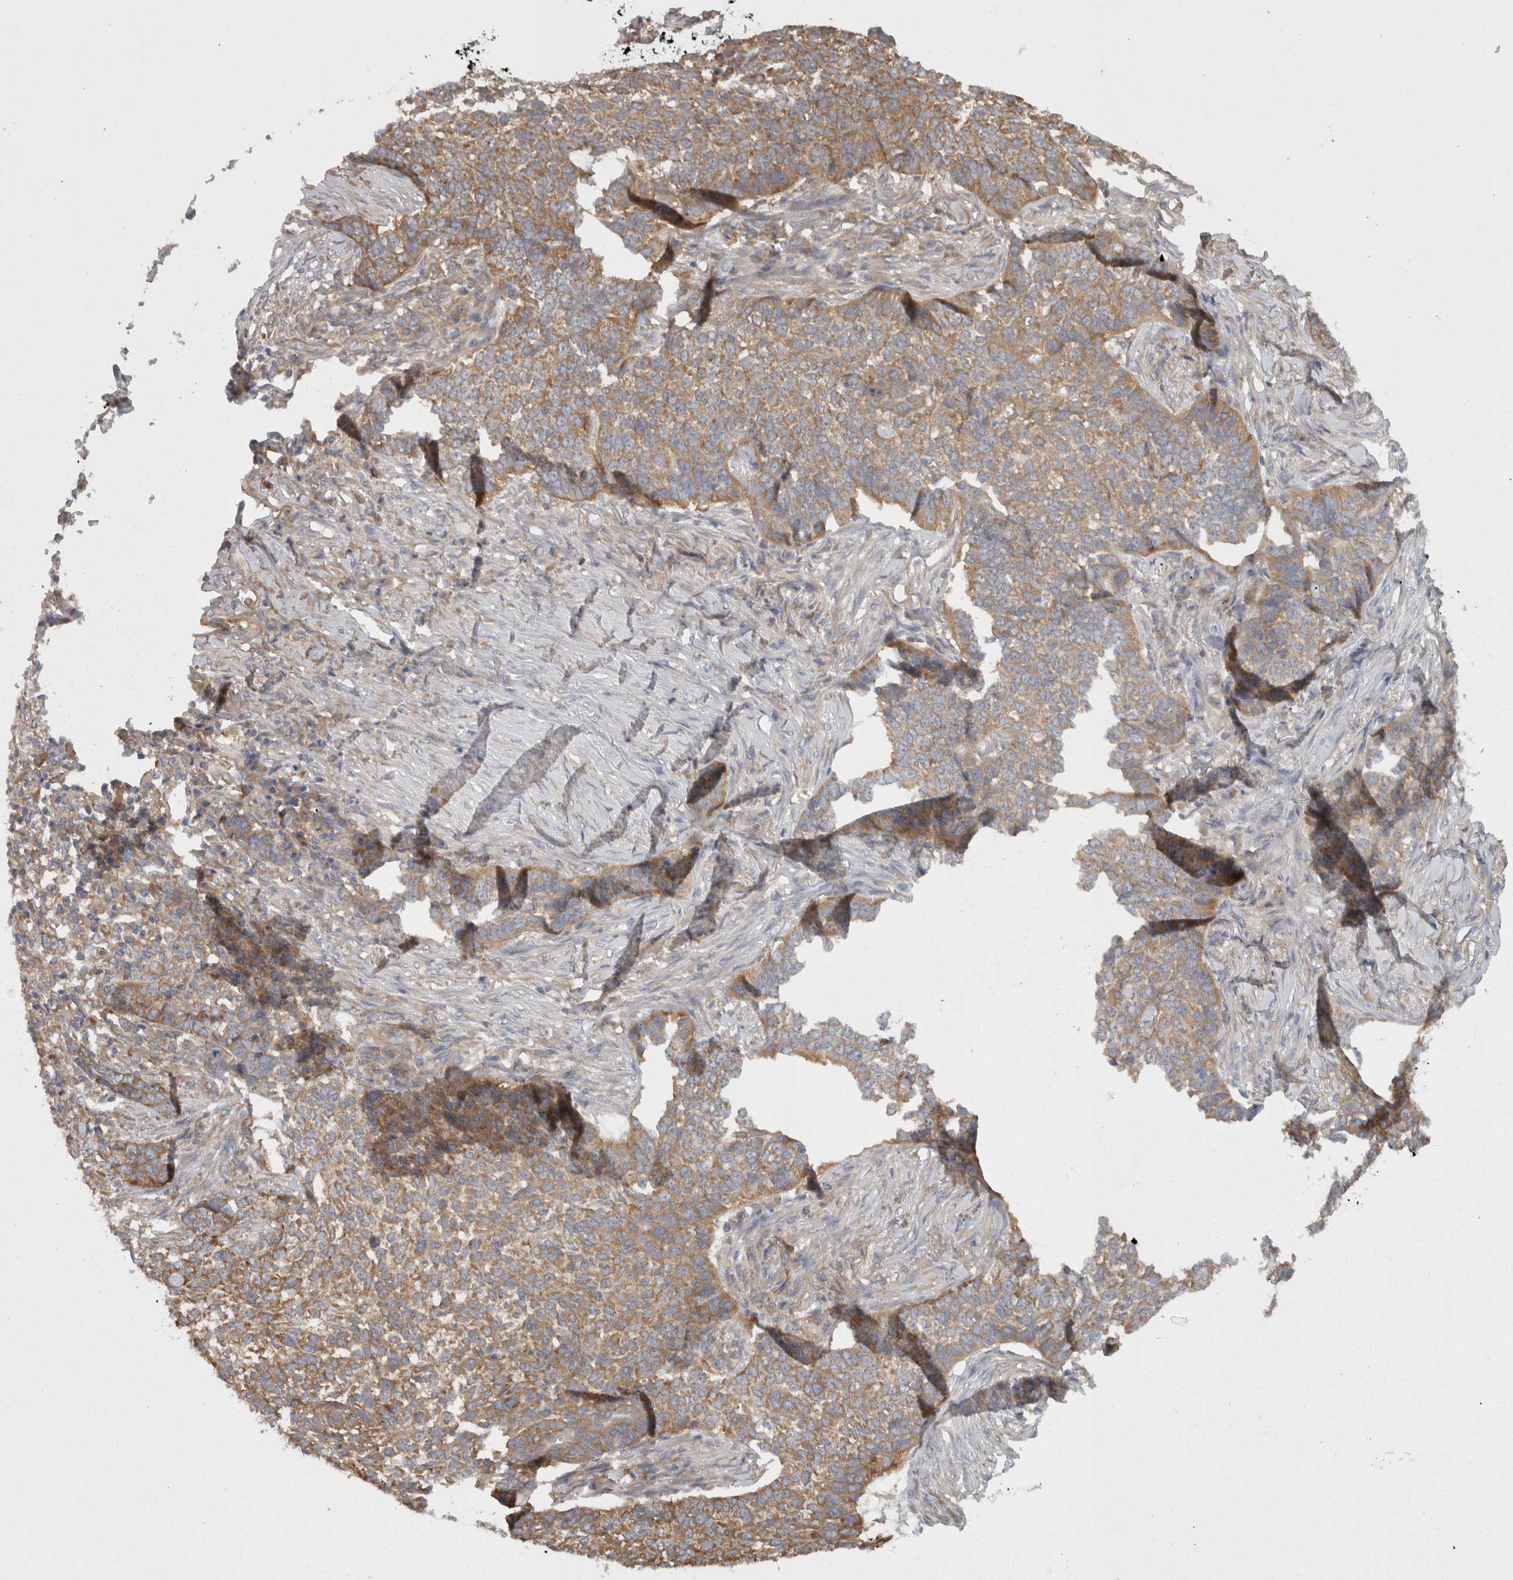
{"staining": {"intensity": "moderate", "quantity": ">75%", "location": "cytoplasmic/membranous"}, "tissue": "skin cancer", "cell_type": "Tumor cells", "image_type": "cancer", "snomed": [{"axis": "morphology", "description": "Basal cell carcinoma"}, {"axis": "topography", "description": "Skin"}], "caption": "Skin cancer was stained to show a protein in brown. There is medium levels of moderate cytoplasmic/membranous staining in about >75% of tumor cells.", "gene": "SMCR8", "patient": {"sex": "male", "age": 85}}